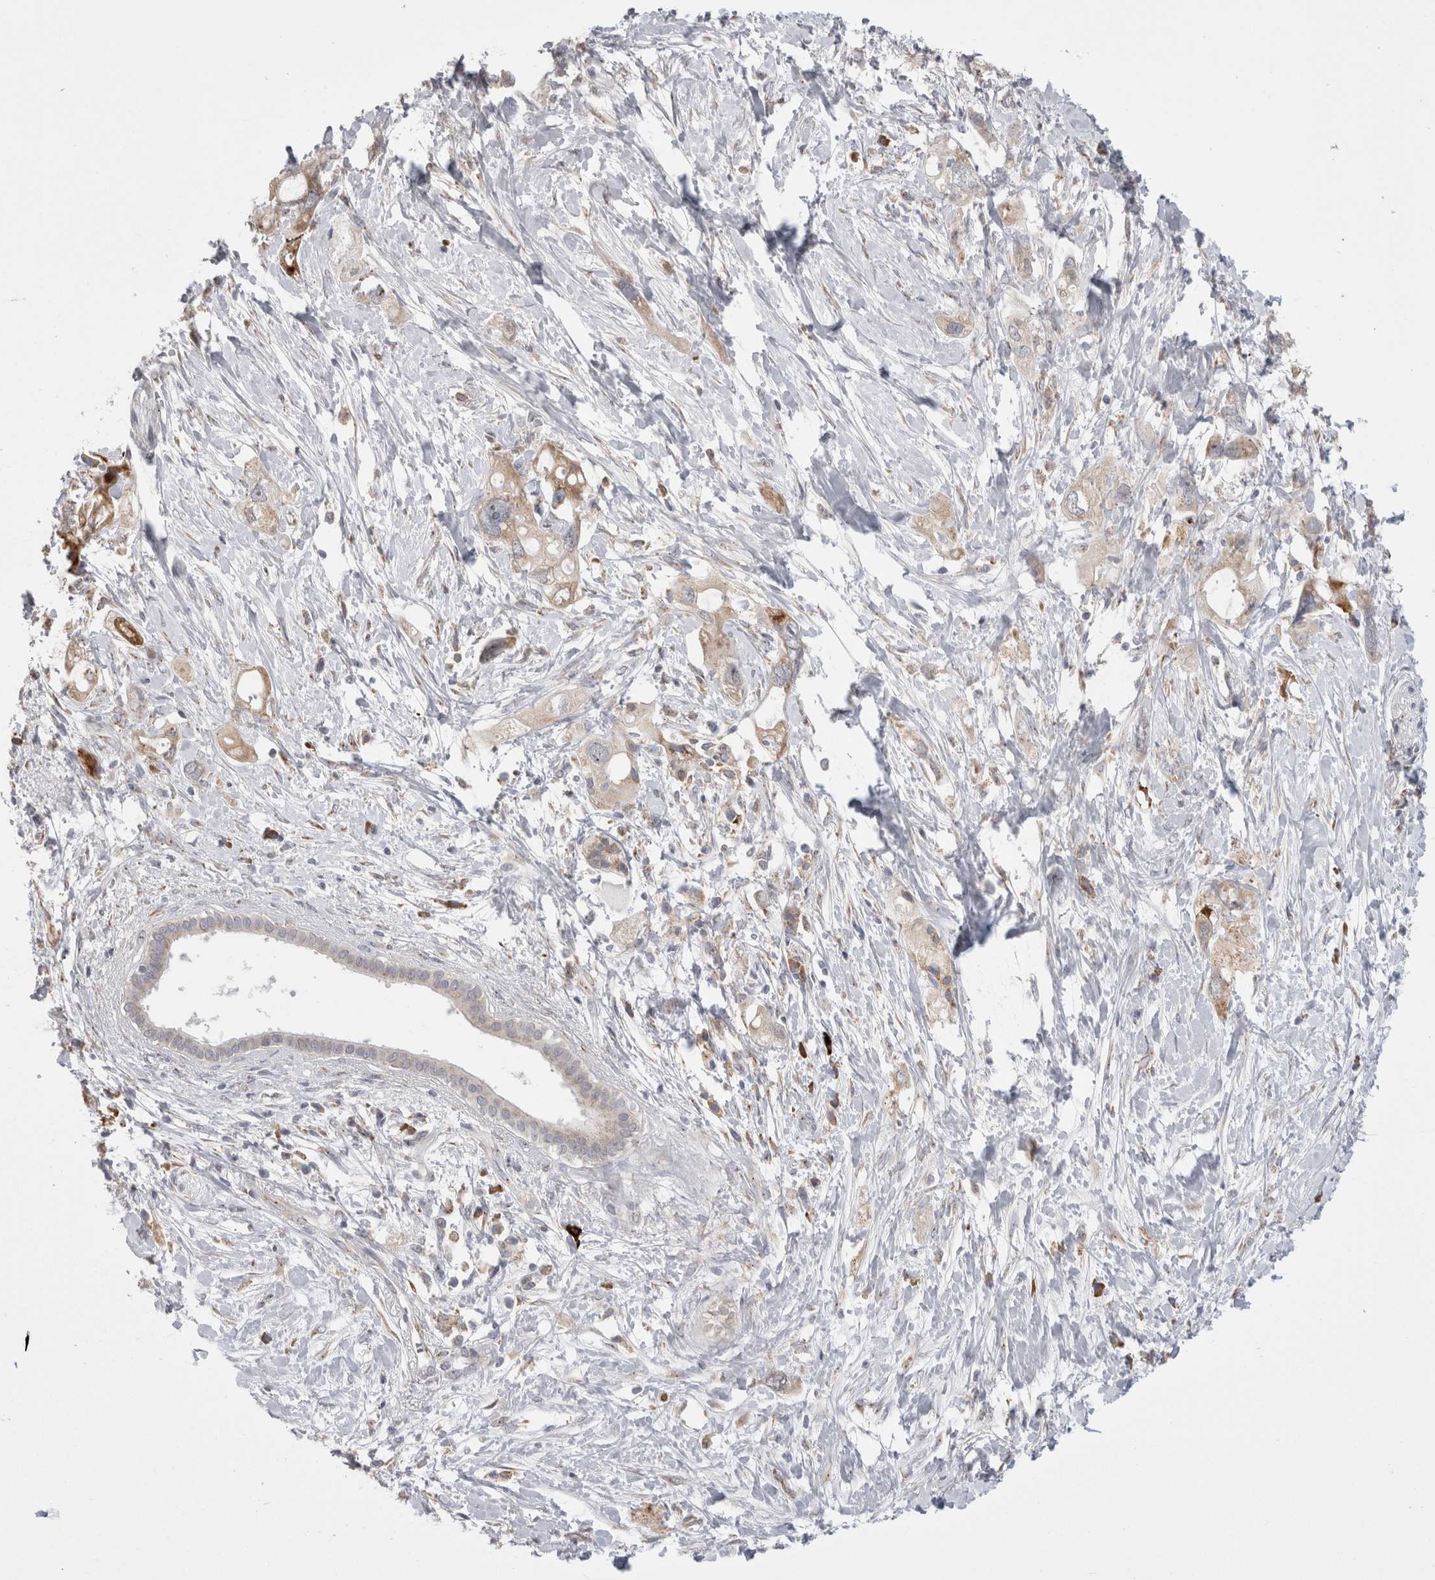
{"staining": {"intensity": "weak", "quantity": "25%-75%", "location": "cytoplasmic/membranous"}, "tissue": "pancreatic cancer", "cell_type": "Tumor cells", "image_type": "cancer", "snomed": [{"axis": "morphology", "description": "Adenocarcinoma, NOS"}, {"axis": "topography", "description": "Pancreas"}], "caption": "Pancreatic cancer stained for a protein shows weak cytoplasmic/membranous positivity in tumor cells.", "gene": "ZNF341", "patient": {"sex": "female", "age": 56}}